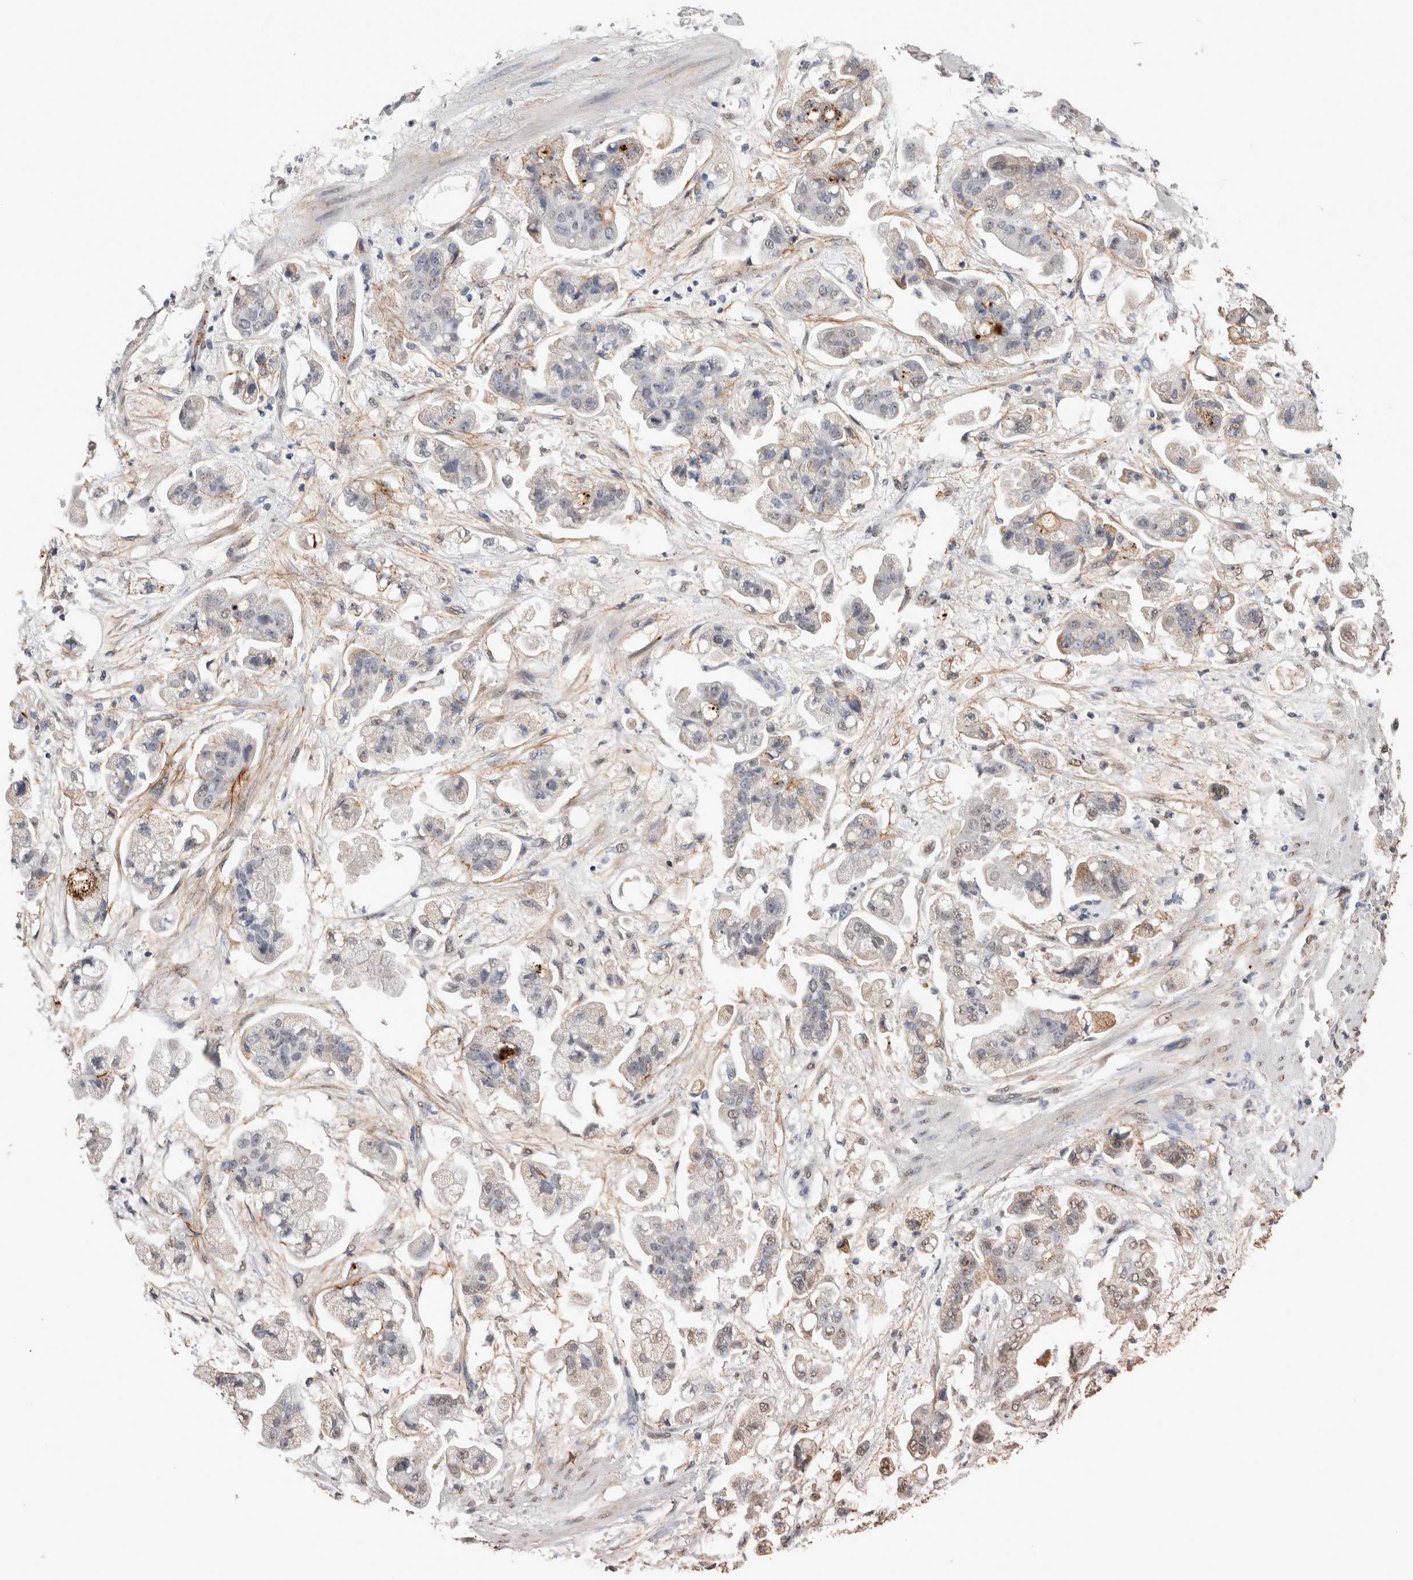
{"staining": {"intensity": "weak", "quantity": "<25%", "location": "cytoplasmic/membranous"}, "tissue": "stomach cancer", "cell_type": "Tumor cells", "image_type": "cancer", "snomed": [{"axis": "morphology", "description": "Adenocarcinoma, NOS"}, {"axis": "topography", "description": "Stomach"}], "caption": "Stomach cancer was stained to show a protein in brown. There is no significant positivity in tumor cells. (IHC, brightfield microscopy, high magnification).", "gene": "LTBP1", "patient": {"sex": "male", "age": 62}}